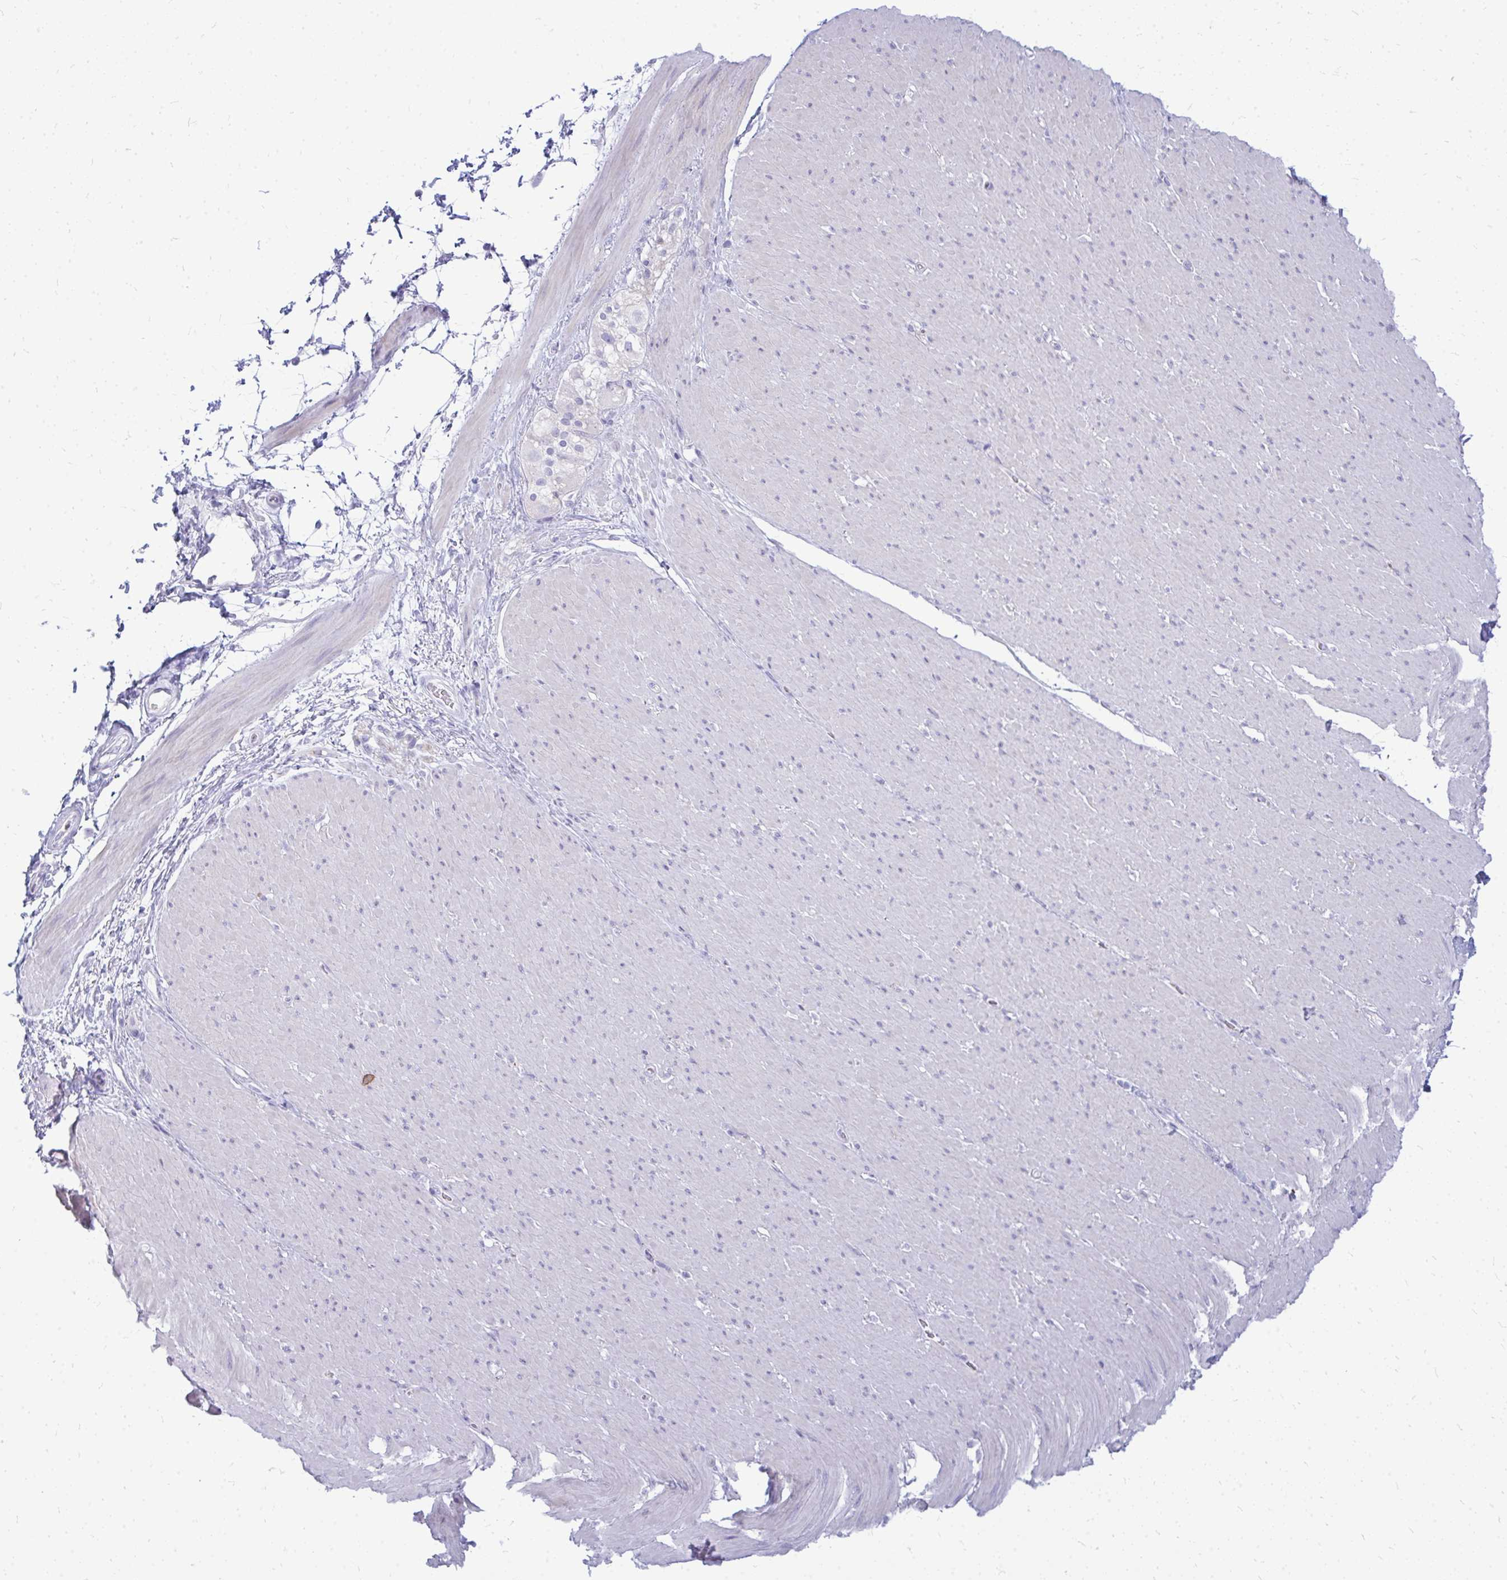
{"staining": {"intensity": "negative", "quantity": "none", "location": "none"}, "tissue": "smooth muscle", "cell_type": "Smooth muscle cells", "image_type": "normal", "snomed": [{"axis": "morphology", "description": "Normal tissue, NOS"}, {"axis": "topography", "description": "Smooth muscle"}, {"axis": "topography", "description": "Rectum"}], "caption": "IHC photomicrograph of unremarkable smooth muscle: human smooth muscle stained with DAB demonstrates no significant protein expression in smooth muscle cells. (DAB (3,3'-diaminobenzidine) immunohistochemistry, high magnification).", "gene": "TSPEAR", "patient": {"sex": "male", "age": 53}}